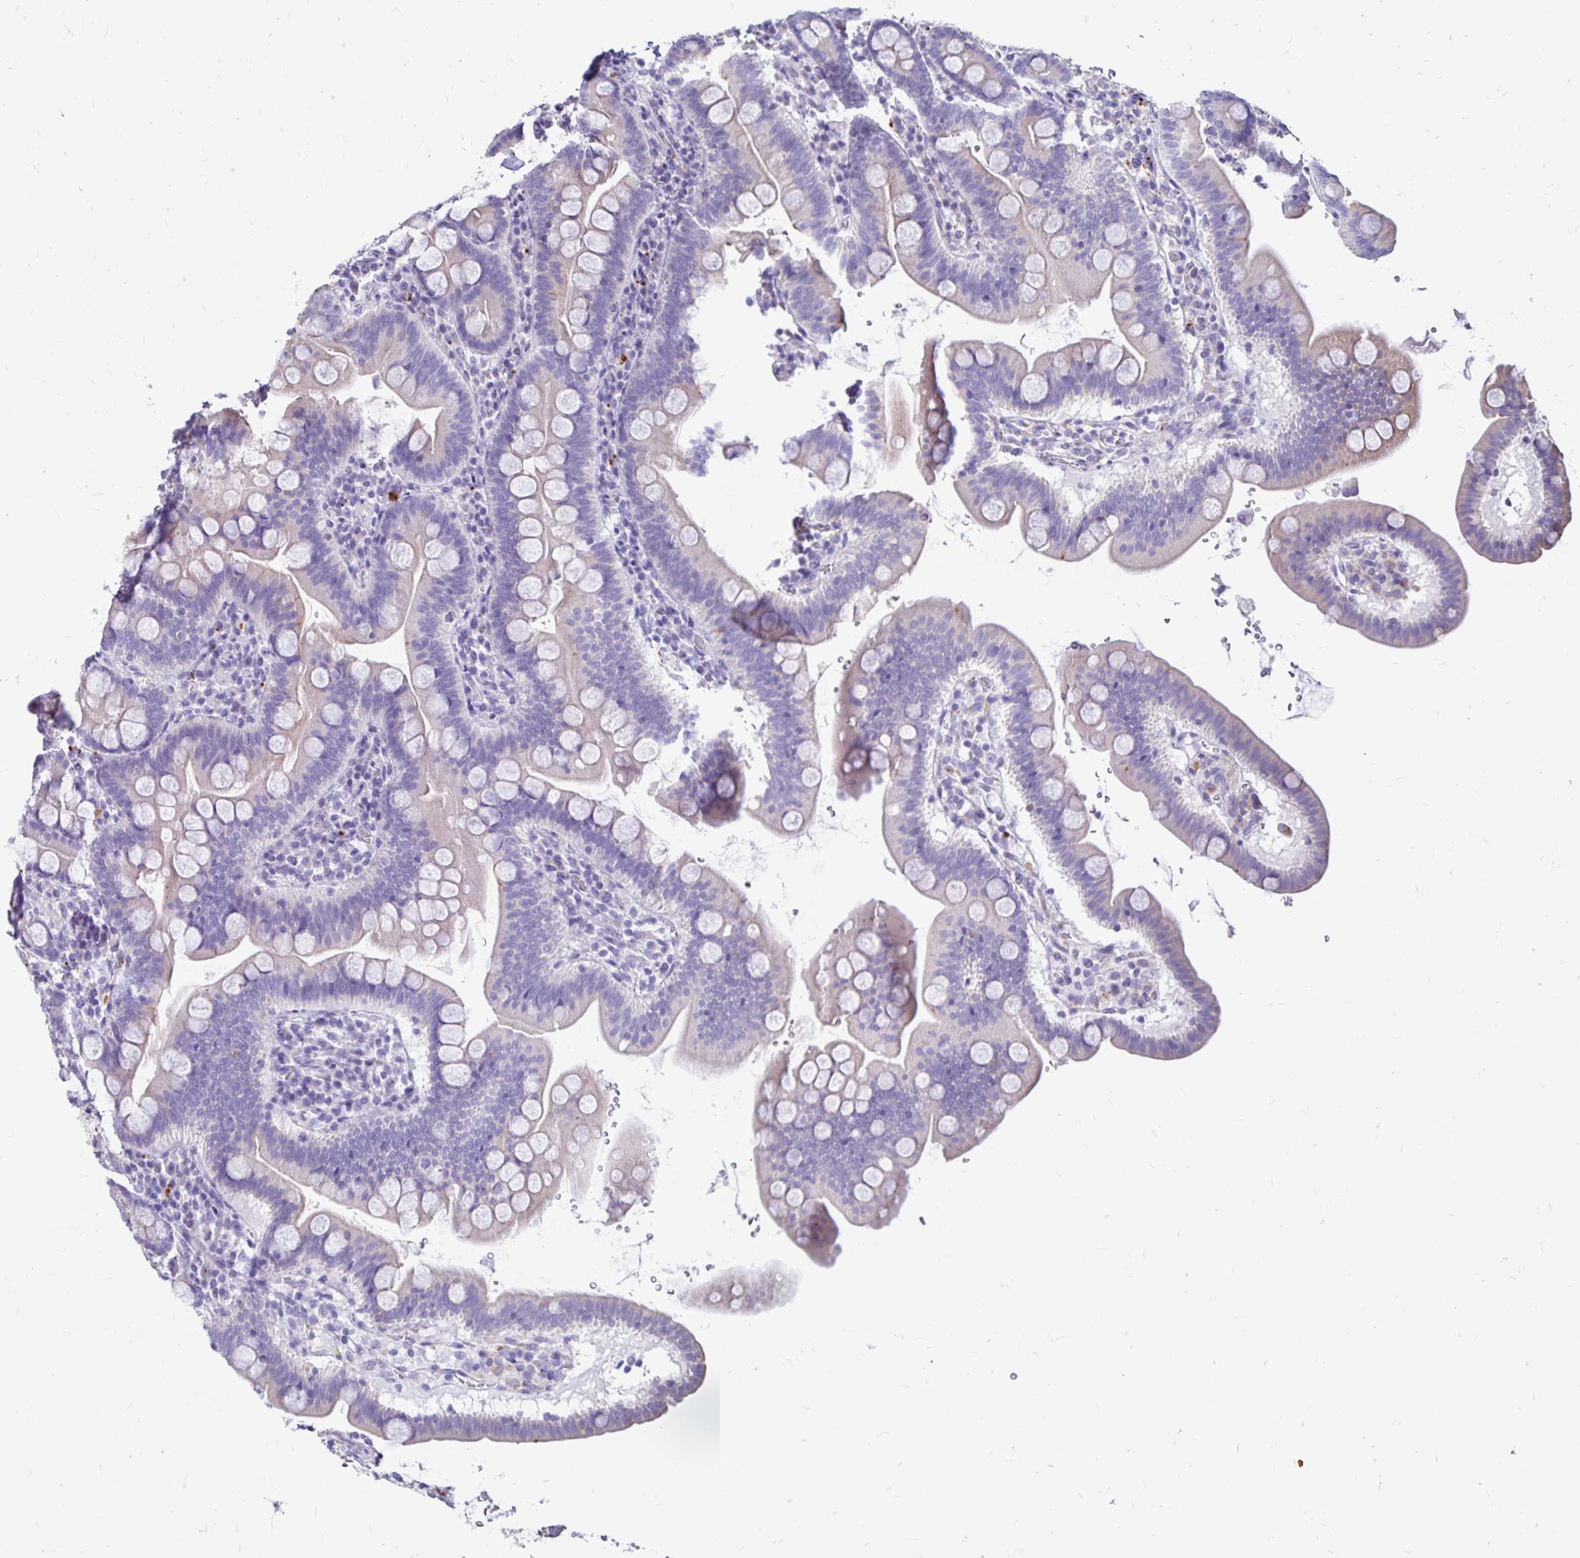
{"staining": {"intensity": "negative", "quantity": "none", "location": "none"}, "tissue": "duodenum", "cell_type": "Glandular cells", "image_type": "normal", "snomed": [{"axis": "morphology", "description": "Normal tissue, NOS"}, {"axis": "topography", "description": "Pancreas"}, {"axis": "topography", "description": "Duodenum"}], "caption": "DAB immunohistochemical staining of unremarkable duodenum displays no significant staining in glandular cells.", "gene": "EVPL", "patient": {"sex": "male", "age": 59}}